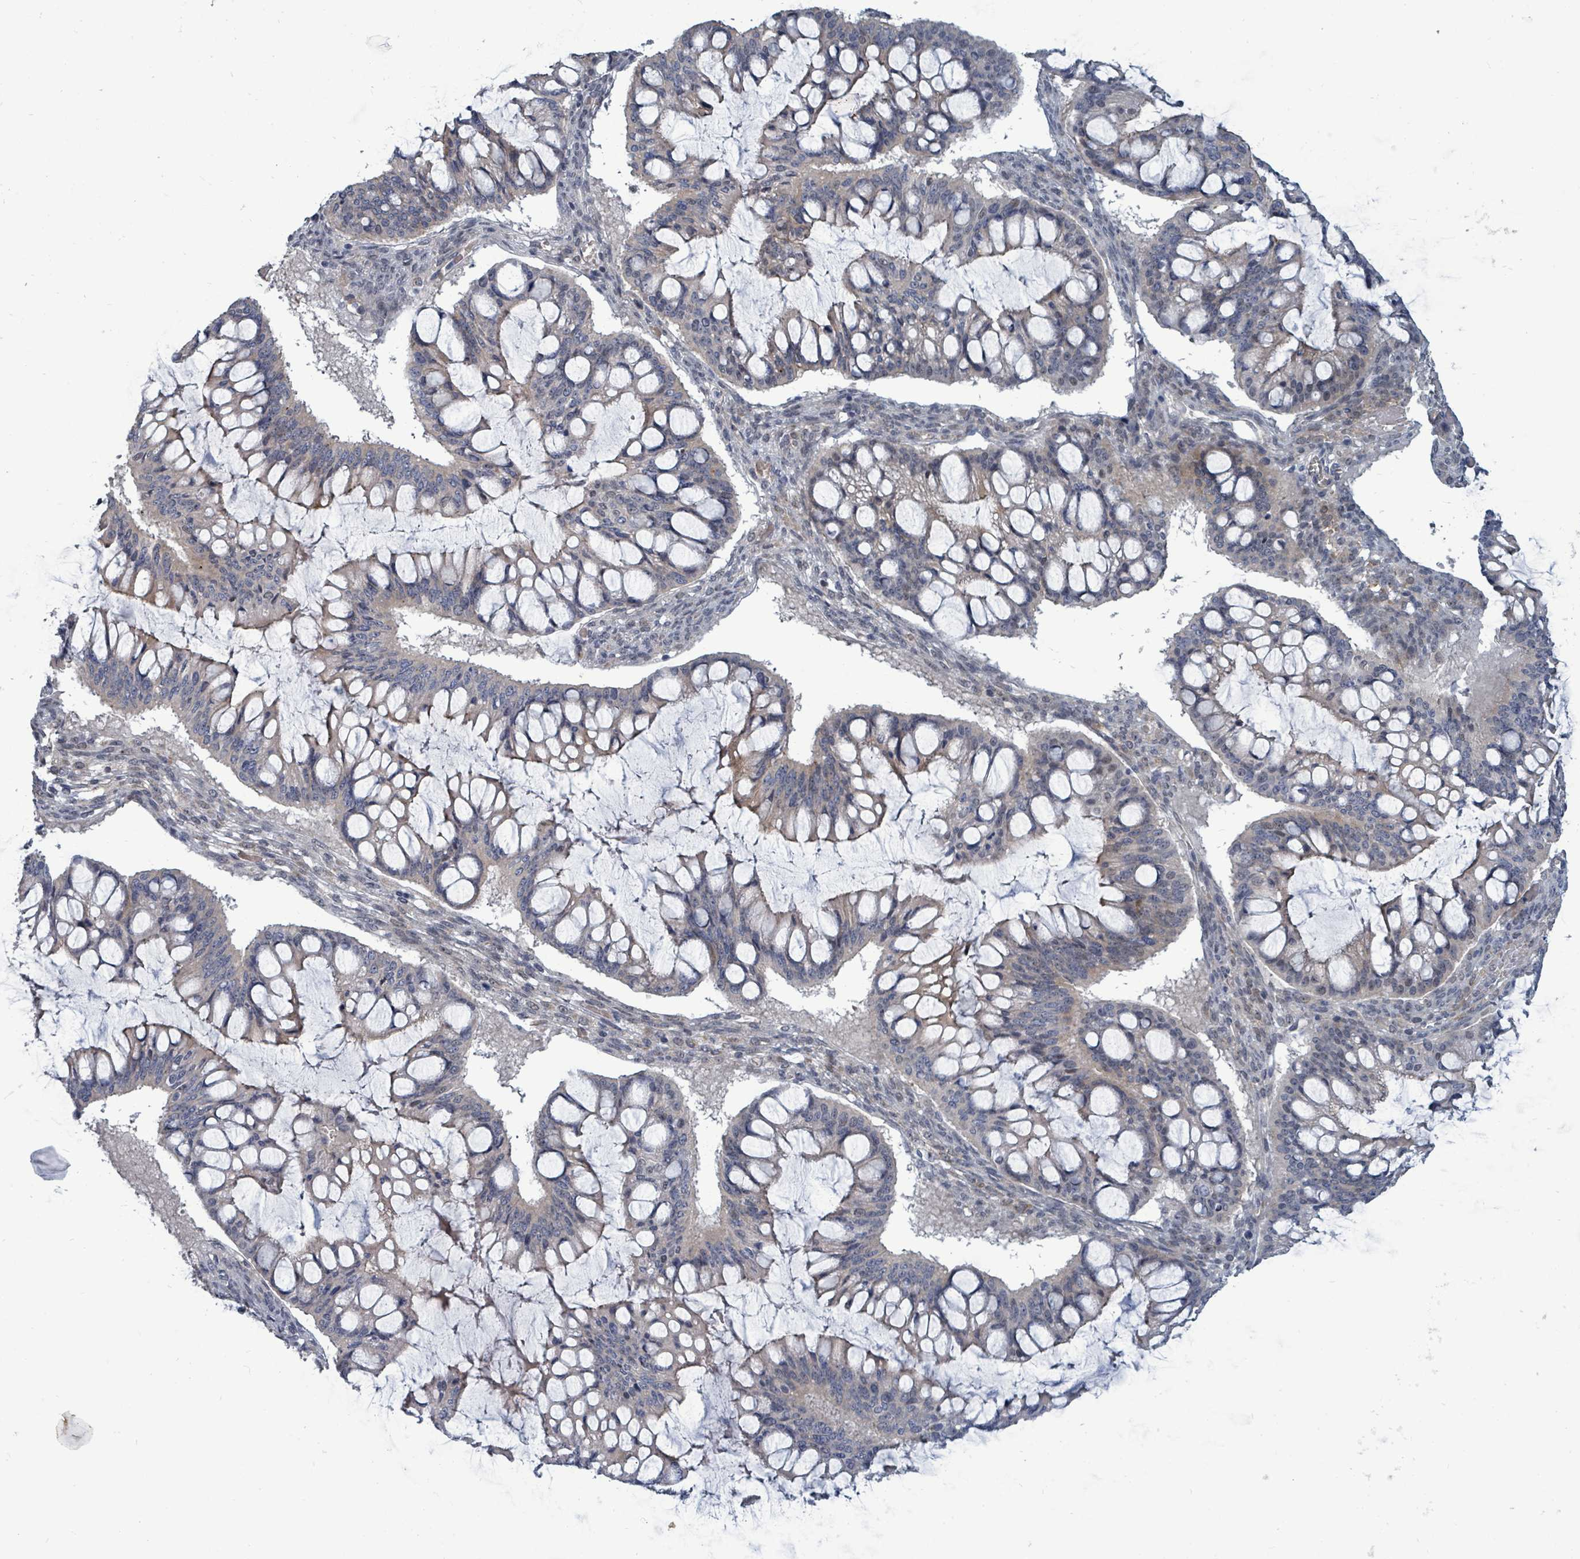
{"staining": {"intensity": "negative", "quantity": "none", "location": "none"}, "tissue": "ovarian cancer", "cell_type": "Tumor cells", "image_type": "cancer", "snomed": [{"axis": "morphology", "description": "Cystadenocarcinoma, mucinous, NOS"}, {"axis": "topography", "description": "Ovary"}], "caption": "Immunohistochemical staining of mucinous cystadenocarcinoma (ovarian) shows no significant positivity in tumor cells.", "gene": "TRDMT1", "patient": {"sex": "female", "age": 73}}